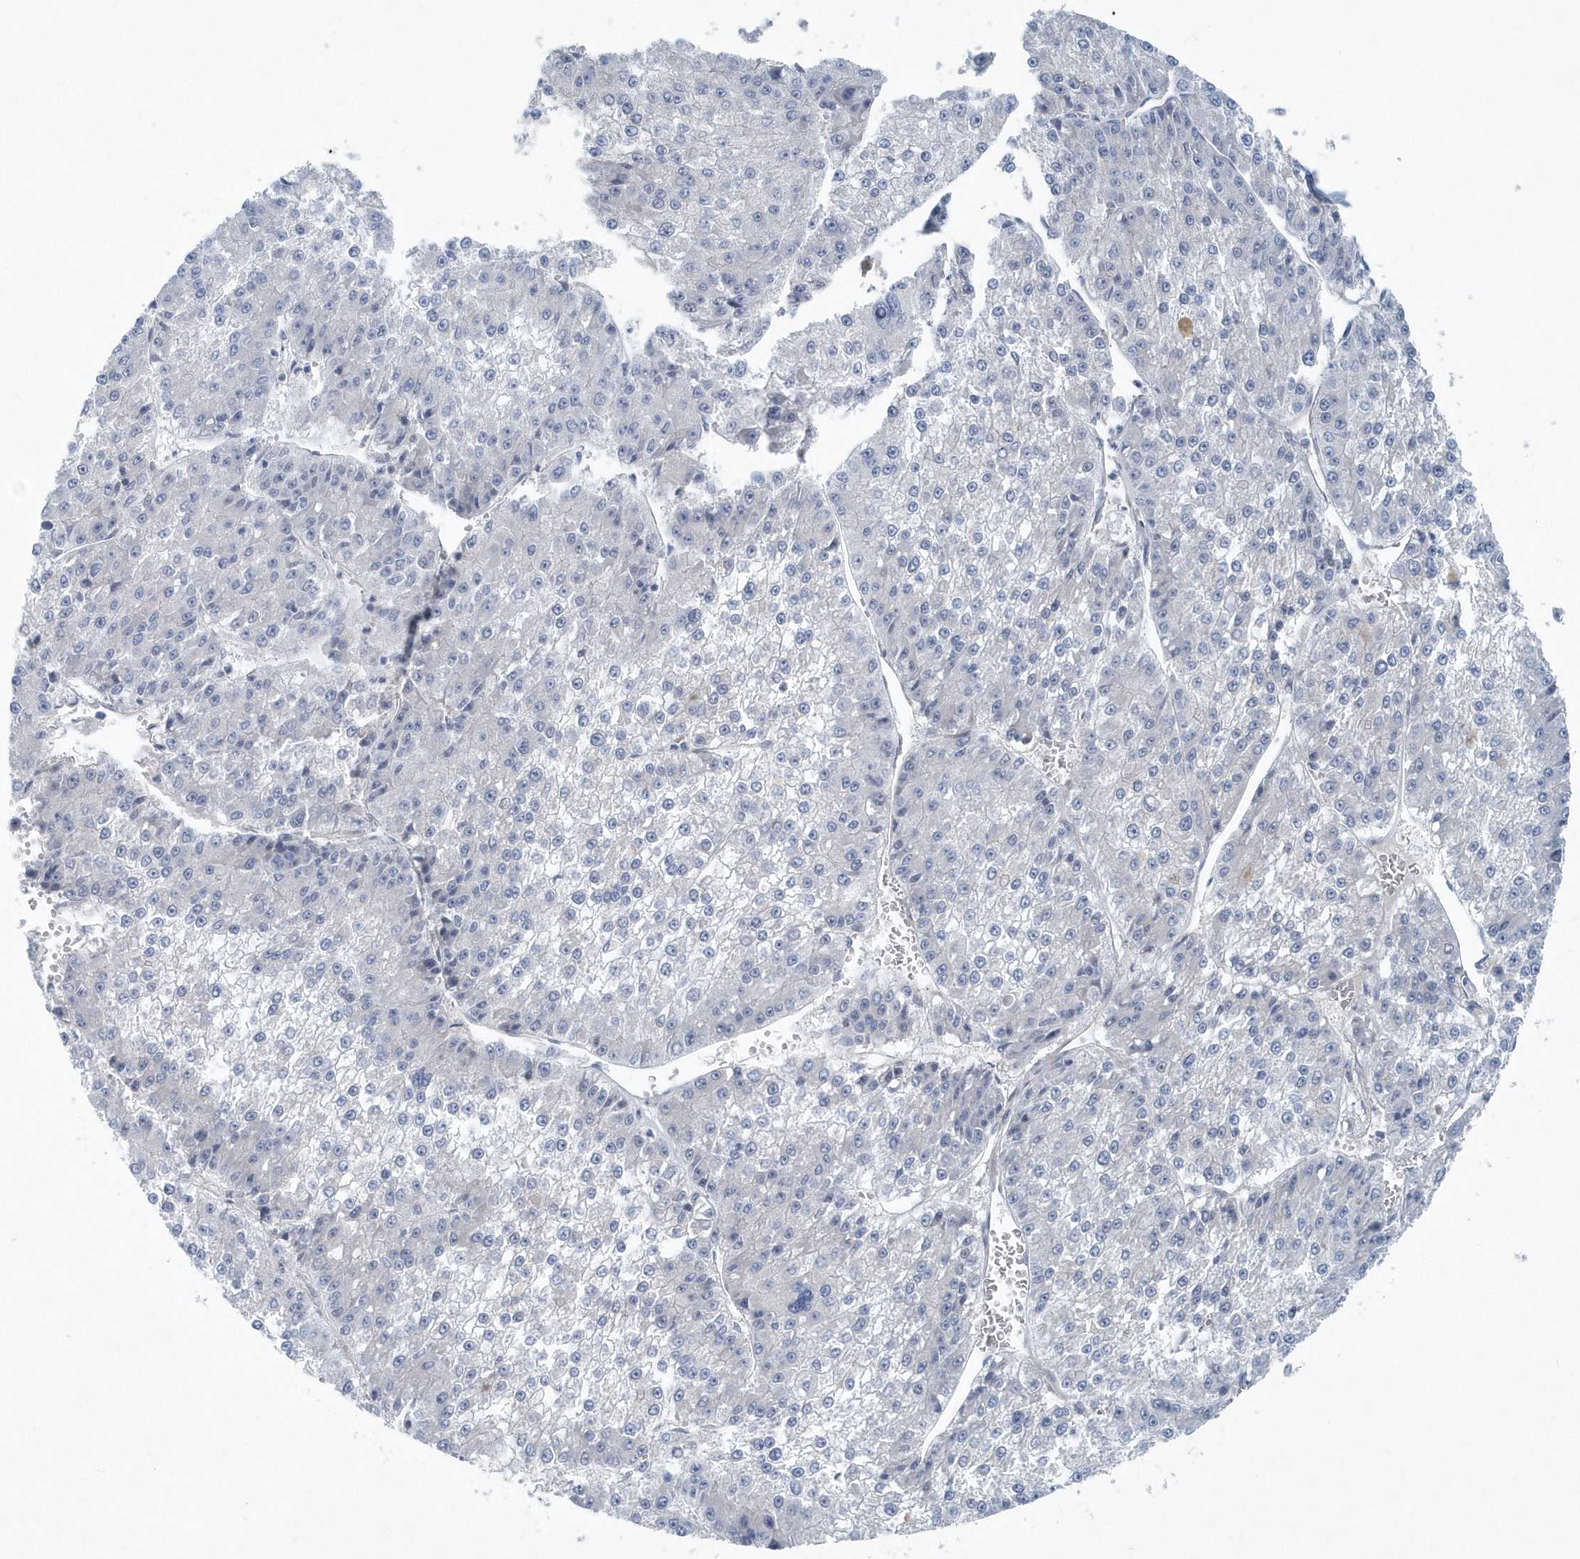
{"staining": {"intensity": "negative", "quantity": "none", "location": "none"}, "tissue": "liver cancer", "cell_type": "Tumor cells", "image_type": "cancer", "snomed": [{"axis": "morphology", "description": "Carcinoma, Hepatocellular, NOS"}, {"axis": "topography", "description": "Liver"}], "caption": "Micrograph shows no significant protein staining in tumor cells of liver cancer.", "gene": "MCC", "patient": {"sex": "female", "age": 73}}